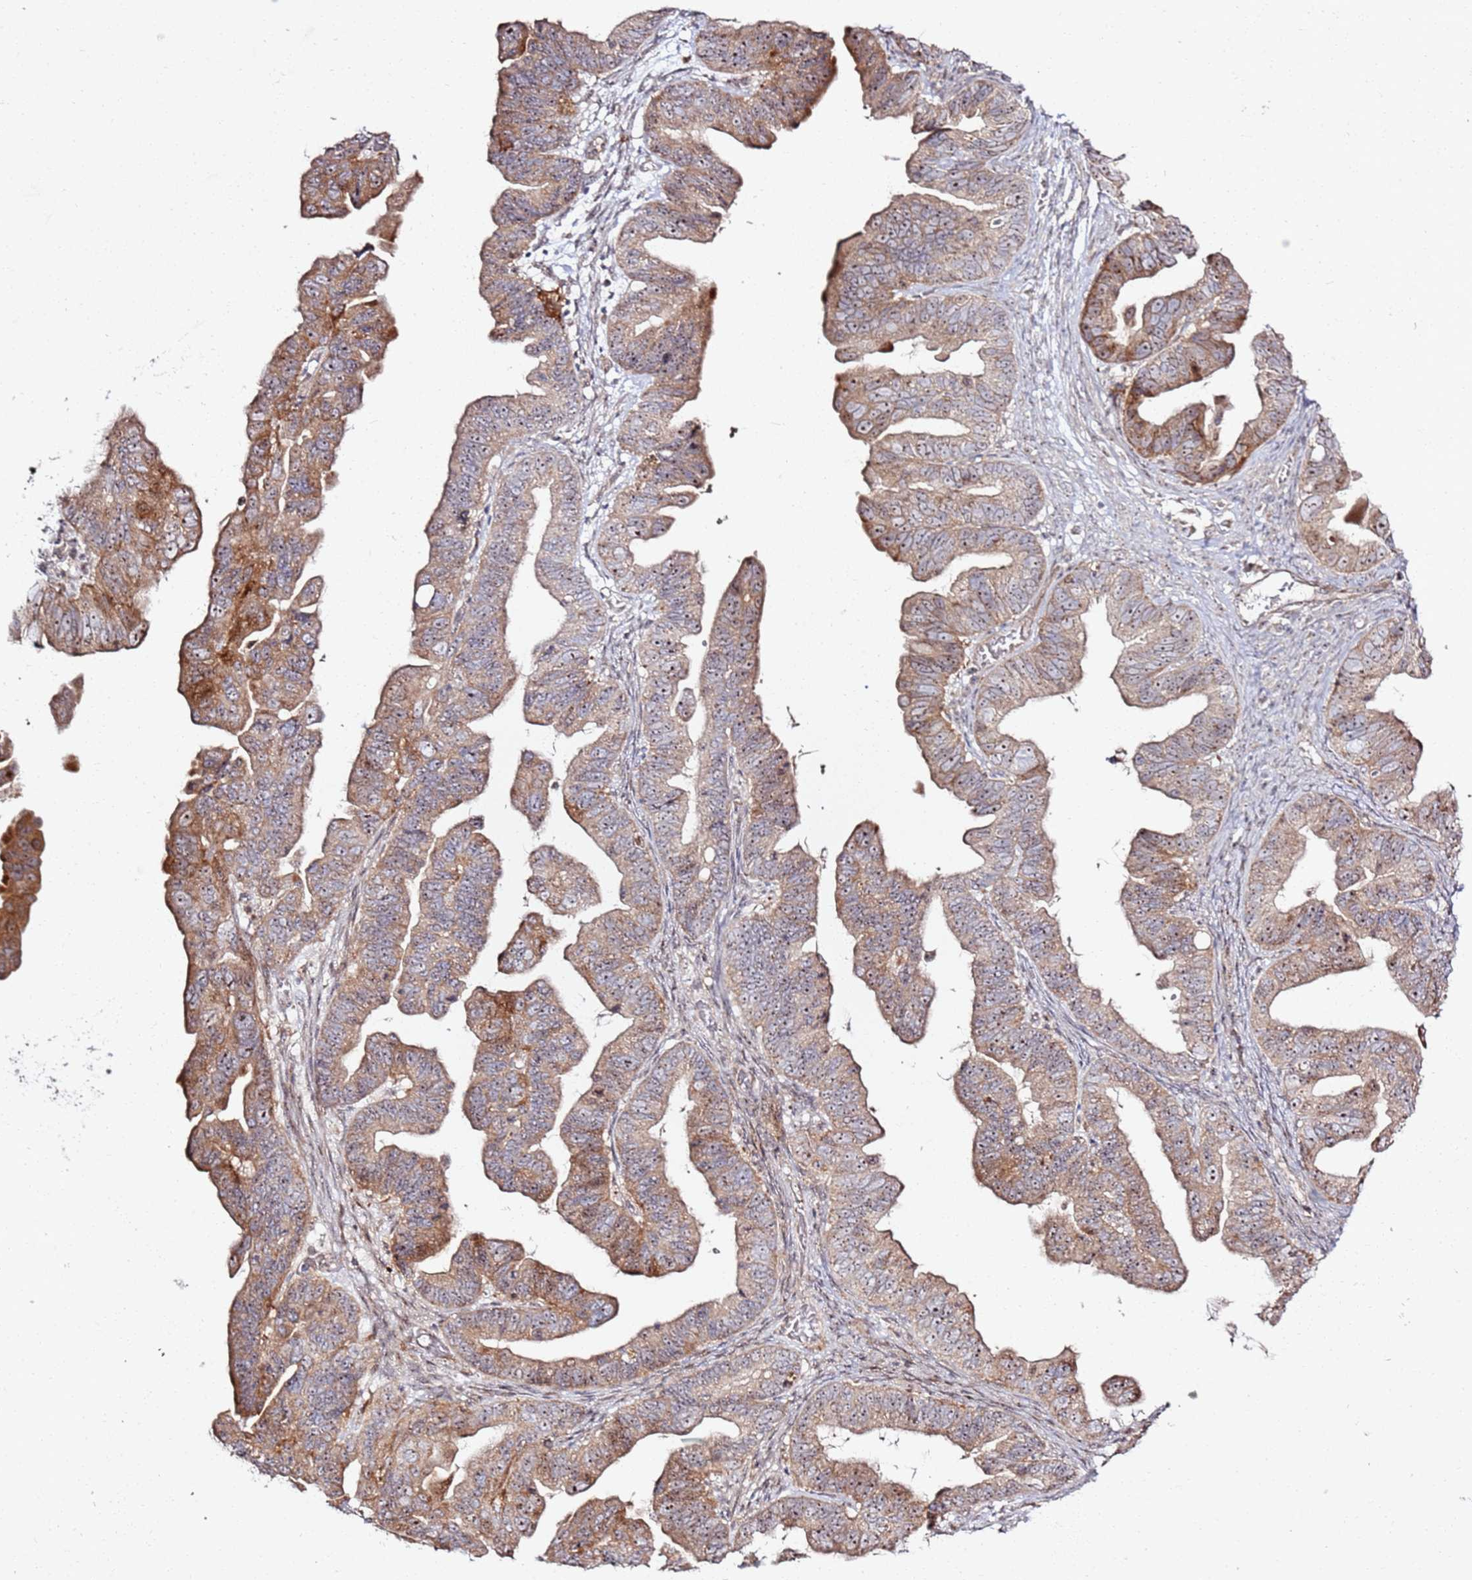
{"staining": {"intensity": "moderate", "quantity": "25%-75%", "location": "cytoplasmic/membranous,nuclear"}, "tissue": "ovarian cancer", "cell_type": "Tumor cells", "image_type": "cancer", "snomed": [{"axis": "morphology", "description": "Cystadenocarcinoma, serous, NOS"}, {"axis": "topography", "description": "Ovary"}], "caption": "Immunohistochemistry (IHC) (DAB) staining of ovarian cancer displays moderate cytoplasmic/membranous and nuclear protein positivity in approximately 25%-75% of tumor cells. Nuclei are stained in blue.", "gene": "CNPY1", "patient": {"sex": "female", "age": 56}}